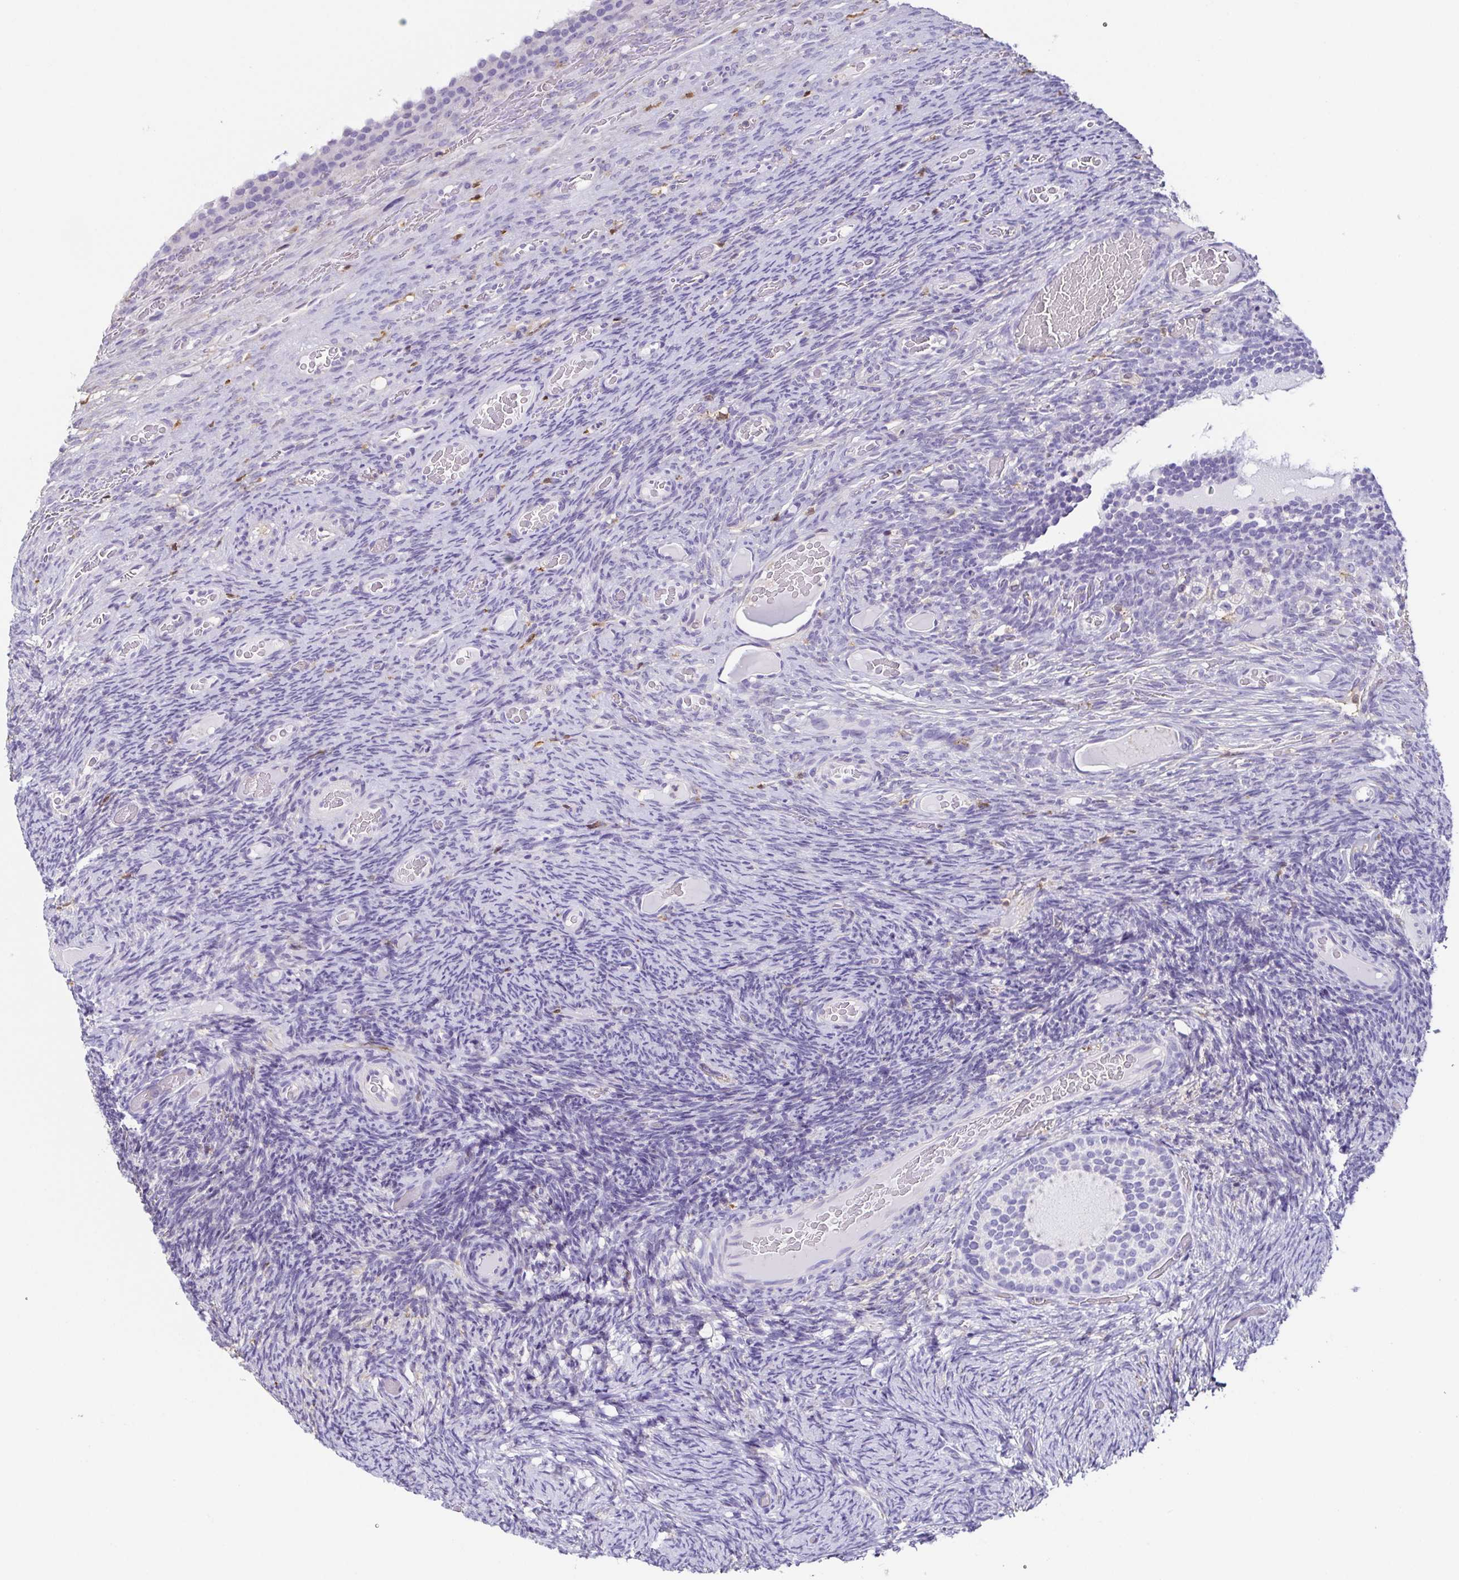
{"staining": {"intensity": "negative", "quantity": "none", "location": "none"}, "tissue": "ovary", "cell_type": "Follicle cells", "image_type": "normal", "snomed": [{"axis": "morphology", "description": "Normal tissue, NOS"}, {"axis": "topography", "description": "Ovary"}], "caption": "Immunohistochemistry (IHC) micrograph of benign ovary: human ovary stained with DAB (3,3'-diaminobenzidine) reveals no significant protein positivity in follicle cells.", "gene": "ANXA10", "patient": {"sex": "female", "age": 34}}